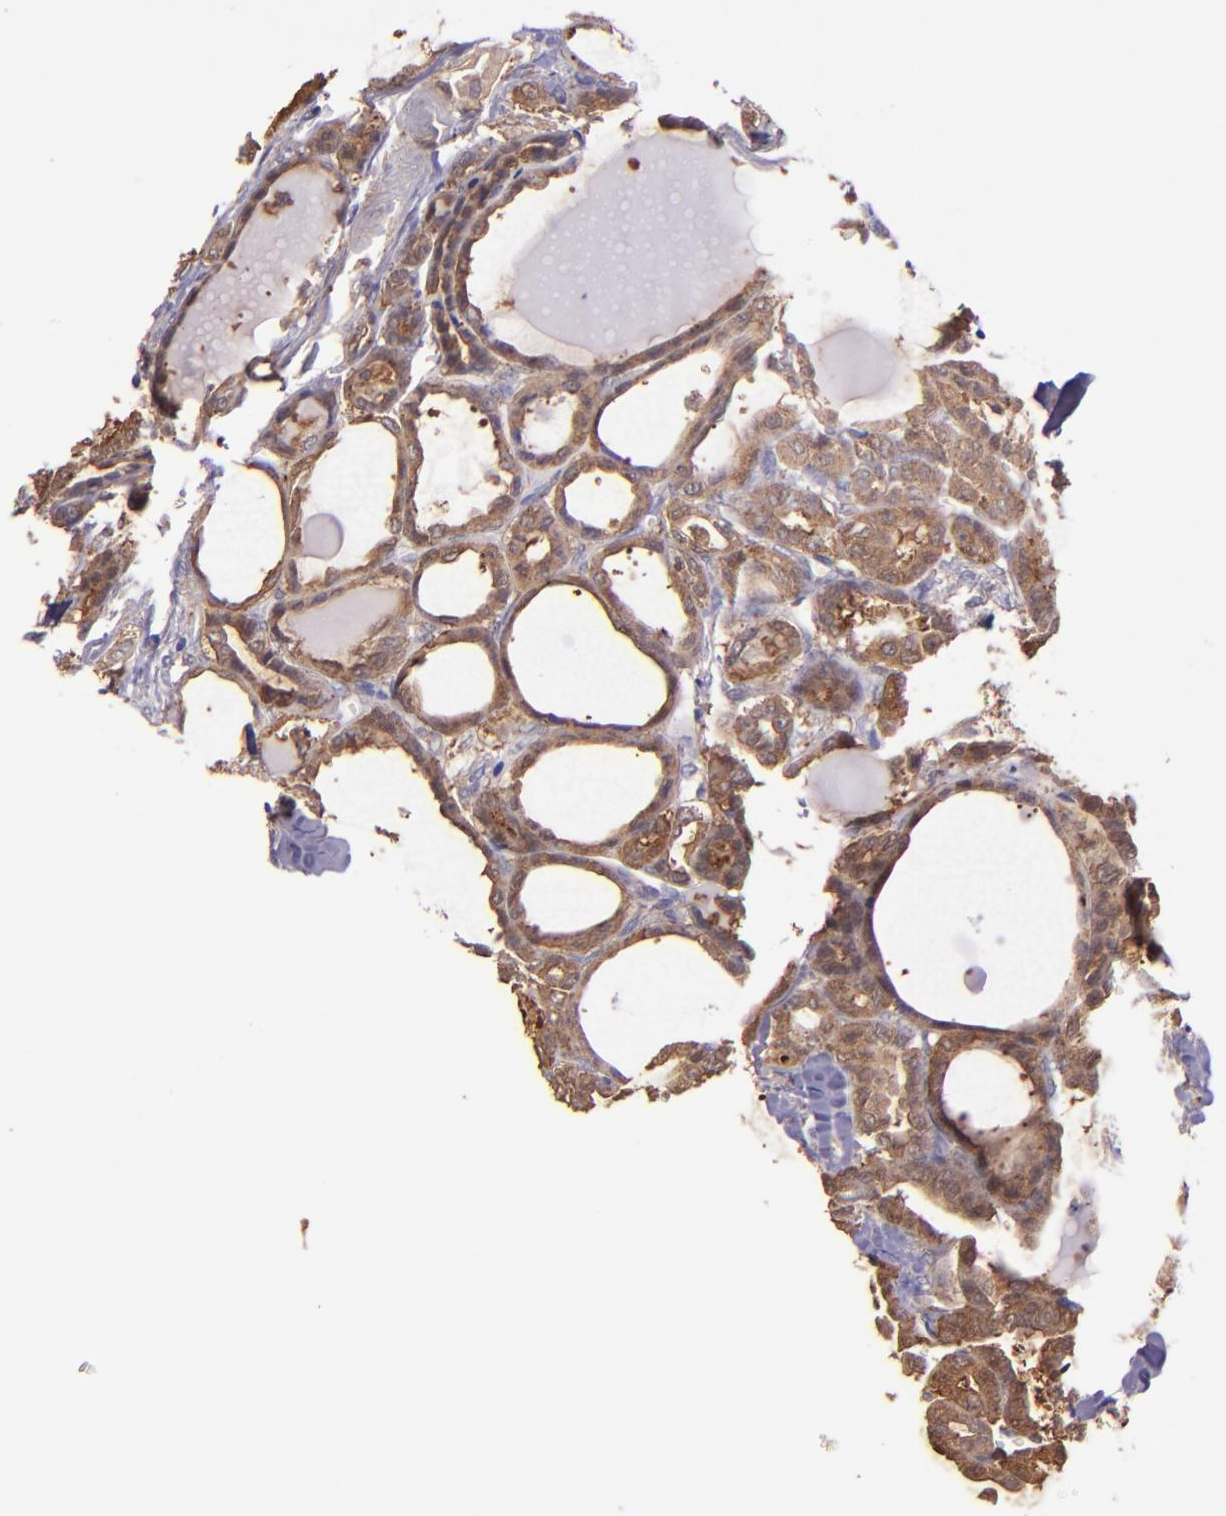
{"staining": {"intensity": "moderate", "quantity": ">75%", "location": "cytoplasmic/membranous"}, "tissue": "thyroid cancer", "cell_type": "Tumor cells", "image_type": "cancer", "snomed": [{"axis": "morphology", "description": "Carcinoma, NOS"}, {"axis": "topography", "description": "Thyroid gland"}], "caption": "The micrograph reveals staining of thyroid cancer (carcinoma), revealing moderate cytoplasmic/membranous protein positivity (brown color) within tumor cells.", "gene": "WASHC1", "patient": {"sex": "female", "age": 91}}